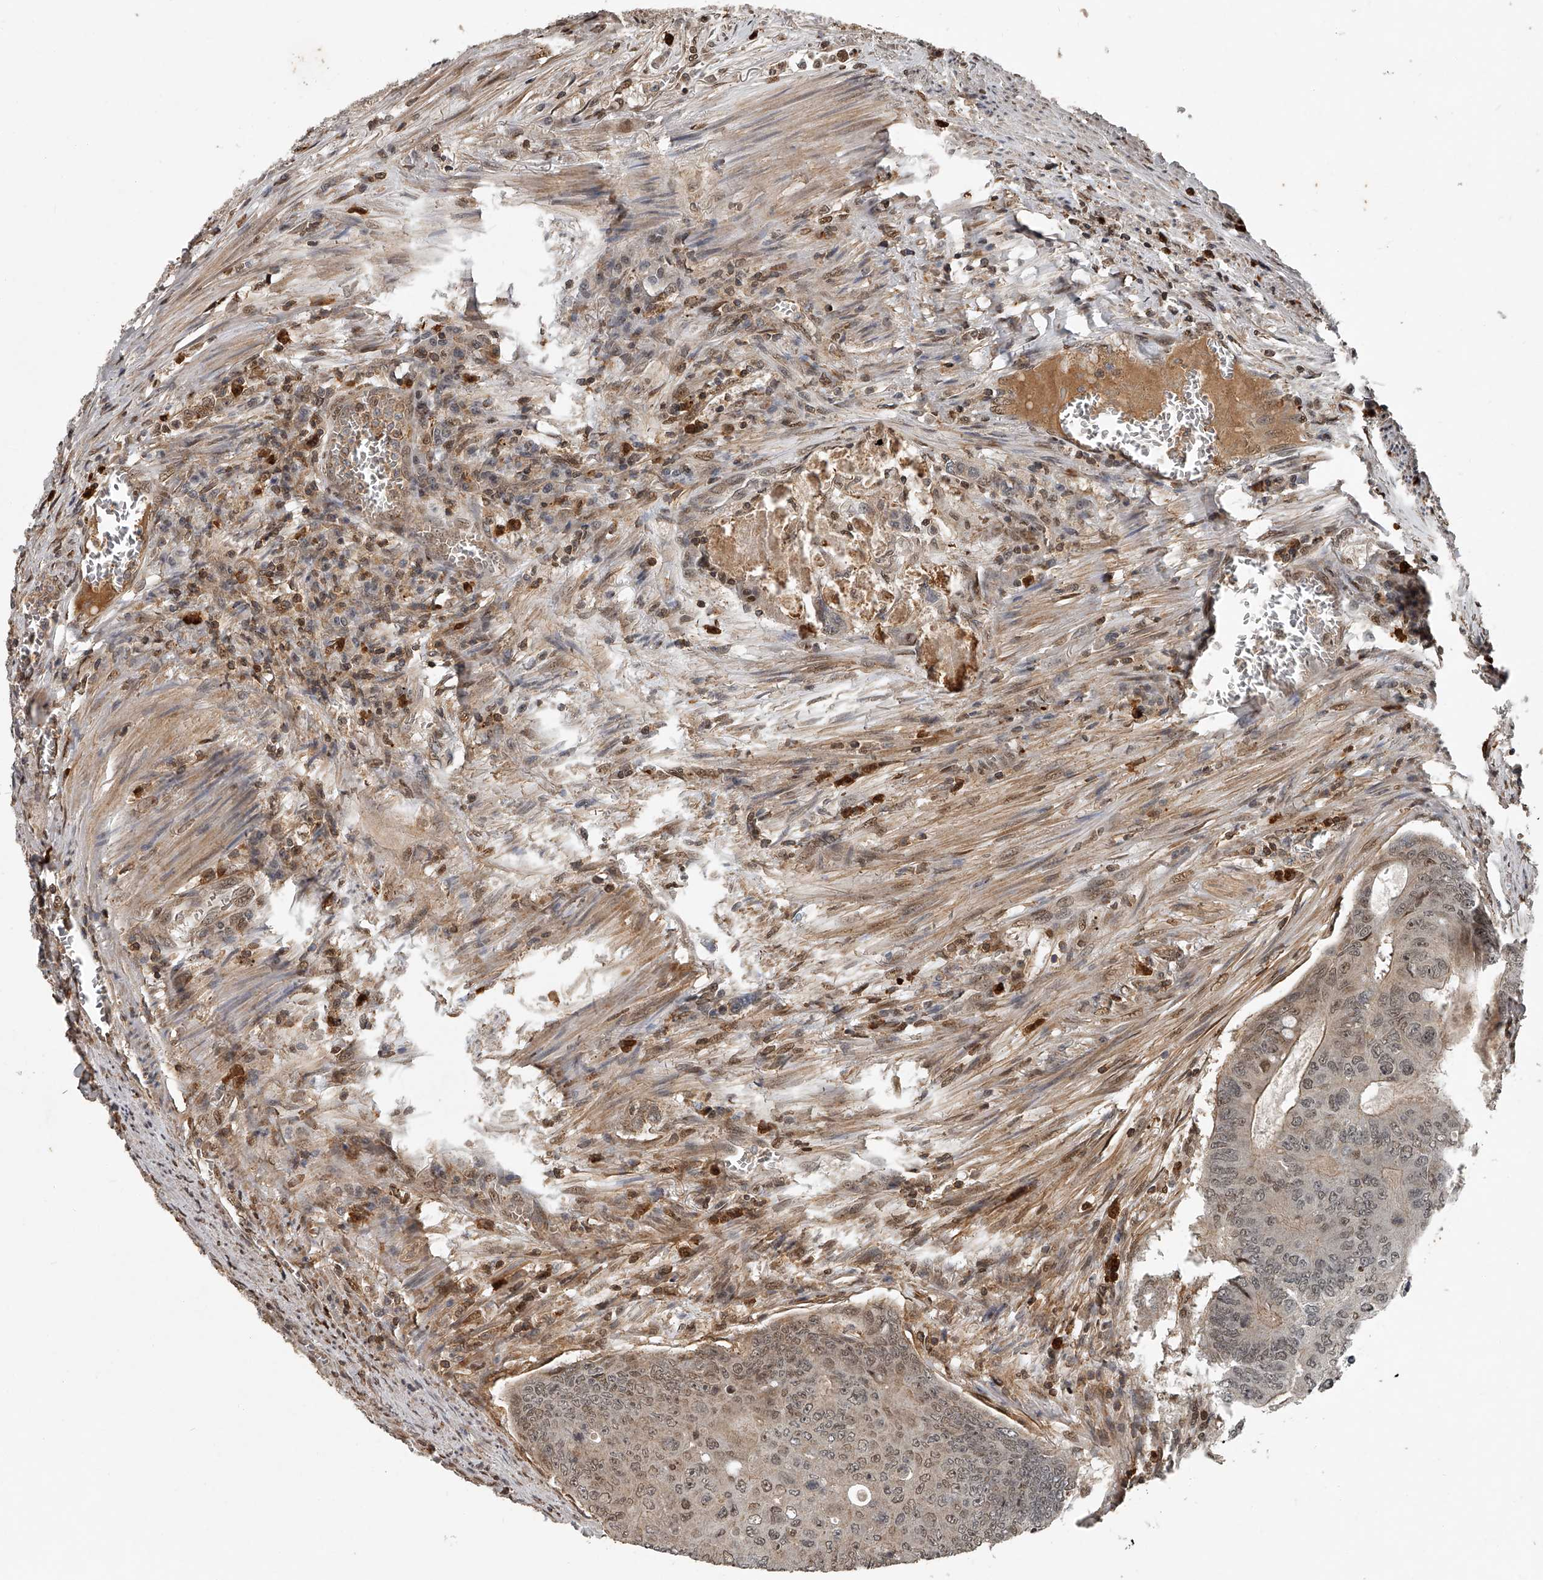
{"staining": {"intensity": "moderate", "quantity": "25%-75%", "location": "cytoplasmic/membranous,nuclear"}, "tissue": "colorectal cancer", "cell_type": "Tumor cells", "image_type": "cancer", "snomed": [{"axis": "morphology", "description": "Adenocarcinoma, NOS"}, {"axis": "topography", "description": "Colon"}], "caption": "A photomicrograph showing moderate cytoplasmic/membranous and nuclear staining in about 25%-75% of tumor cells in colorectal cancer, as visualized by brown immunohistochemical staining.", "gene": "PLEKHG1", "patient": {"sex": "male", "age": 87}}